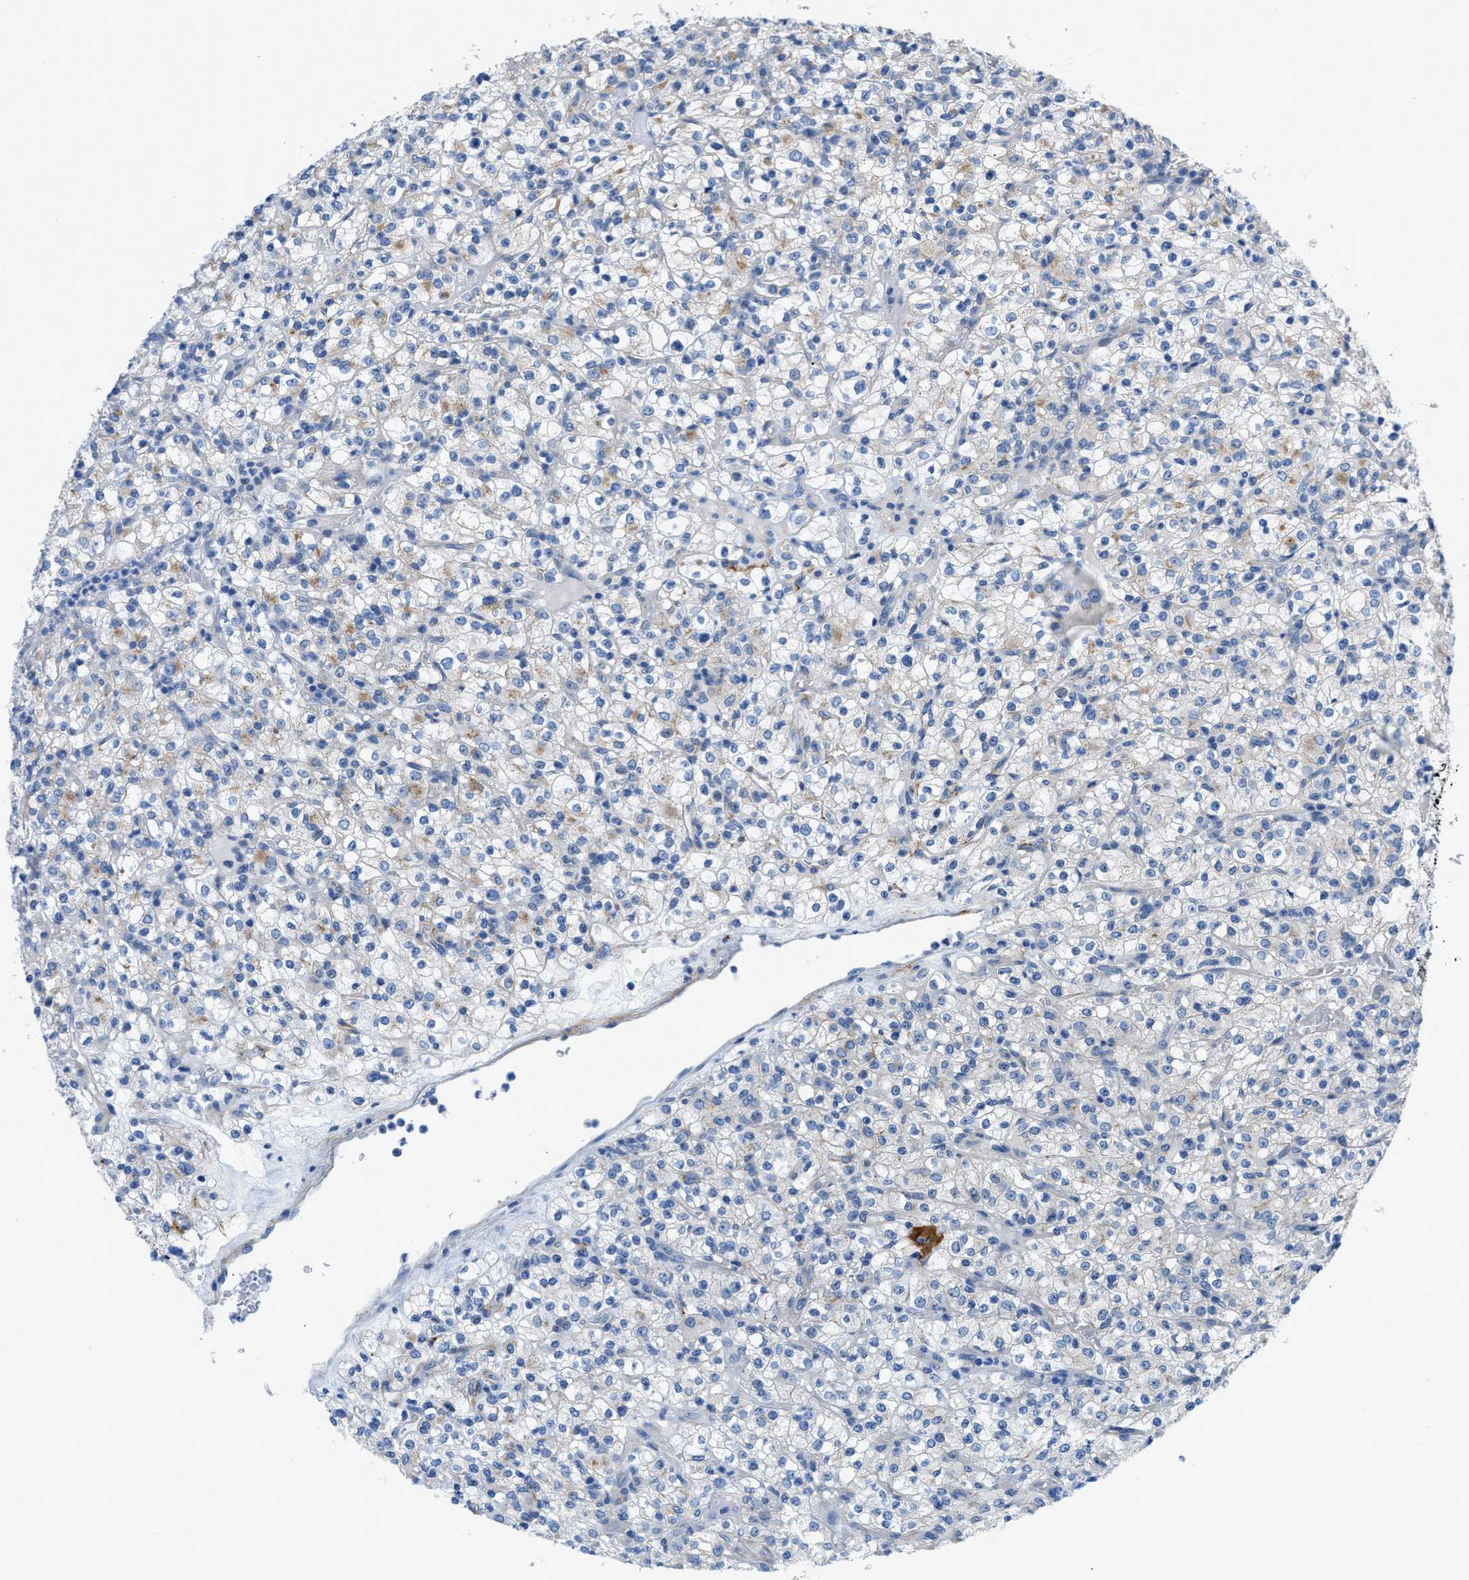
{"staining": {"intensity": "weak", "quantity": "25%-75%", "location": "cytoplasmic/membranous"}, "tissue": "renal cancer", "cell_type": "Tumor cells", "image_type": "cancer", "snomed": [{"axis": "morphology", "description": "Normal tissue, NOS"}, {"axis": "morphology", "description": "Adenocarcinoma, NOS"}, {"axis": "topography", "description": "Kidney"}], "caption": "Weak cytoplasmic/membranous expression is identified in about 25%-75% of tumor cells in adenocarcinoma (renal). The staining was performed using DAB (3,3'-diaminobenzidine) to visualize the protein expression in brown, while the nuclei were stained in blue with hematoxylin (Magnification: 20x).", "gene": "FDCSP", "patient": {"sex": "female", "age": 72}}